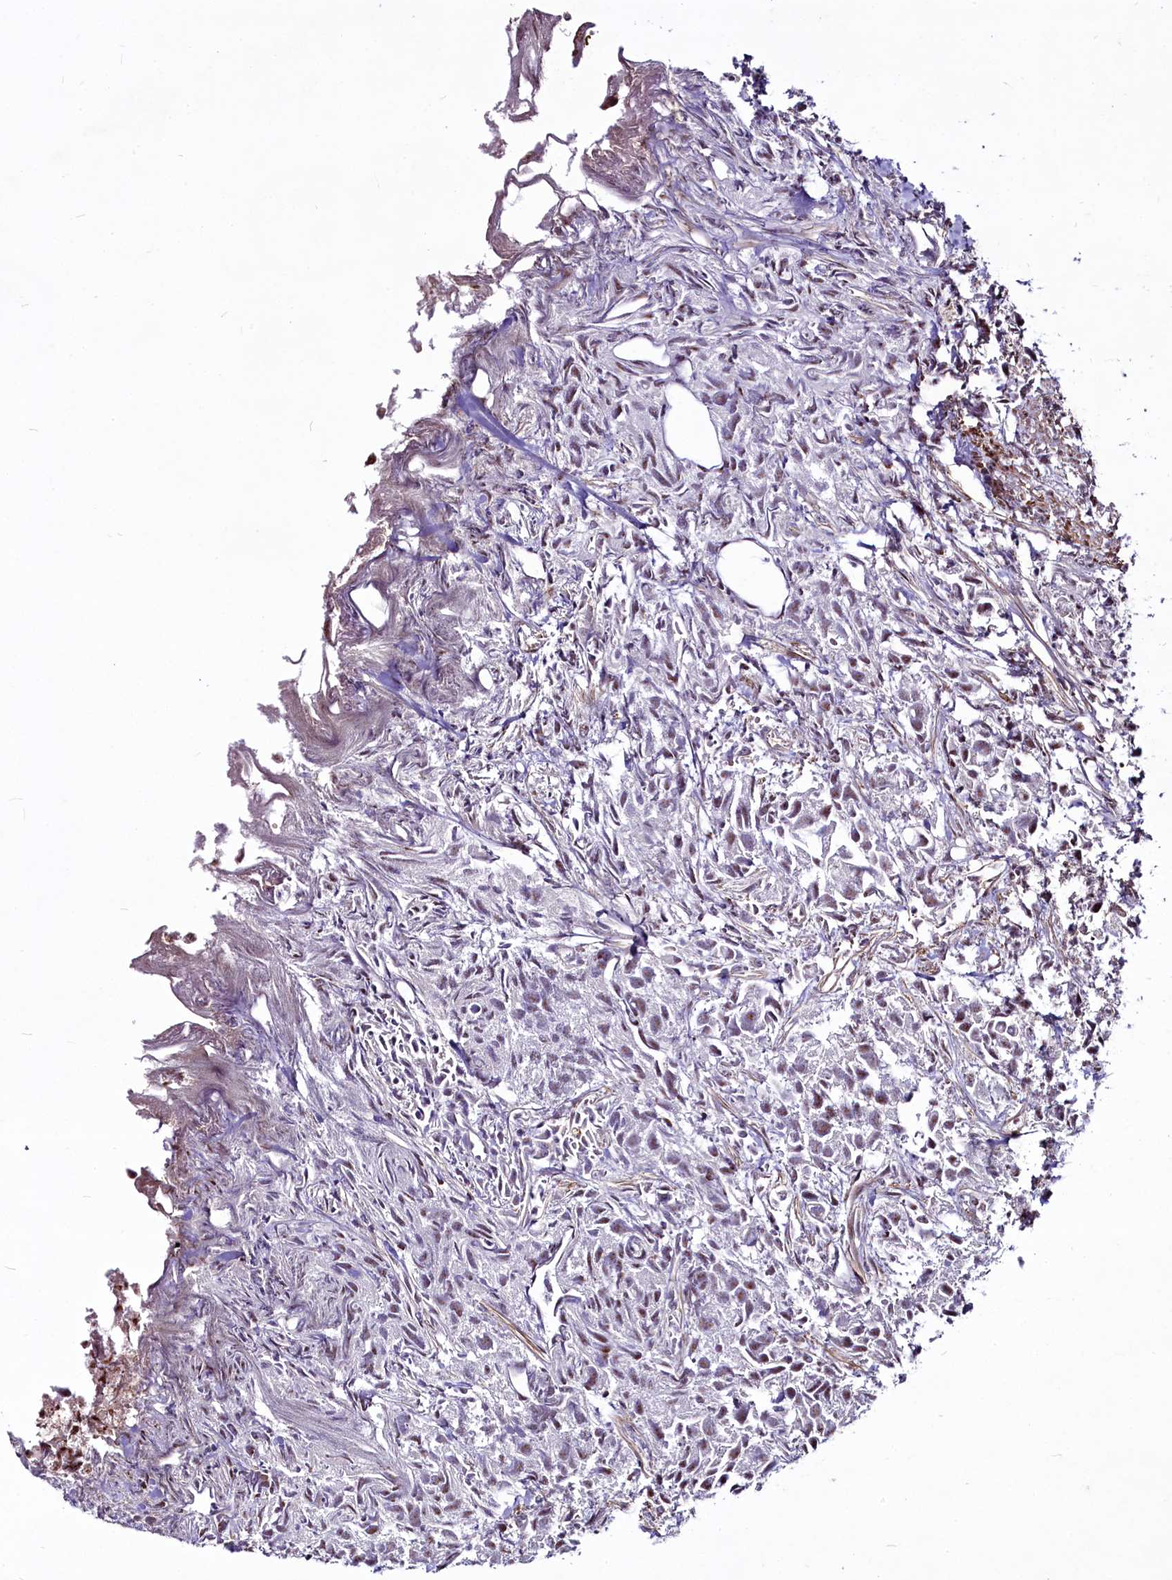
{"staining": {"intensity": "weak", "quantity": ">75%", "location": "nuclear"}, "tissue": "urothelial cancer", "cell_type": "Tumor cells", "image_type": "cancer", "snomed": [{"axis": "morphology", "description": "Urothelial carcinoma, High grade"}, {"axis": "topography", "description": "Urinary bladder"}], "caption": "Protein staining of urothelial carcinoma (high-grade) tissue demonstrates weak nuclear staining in approximately >75% of tumor cells.", "gene": "SUSD3", "patient": {"sex": "female", "age": 75}}